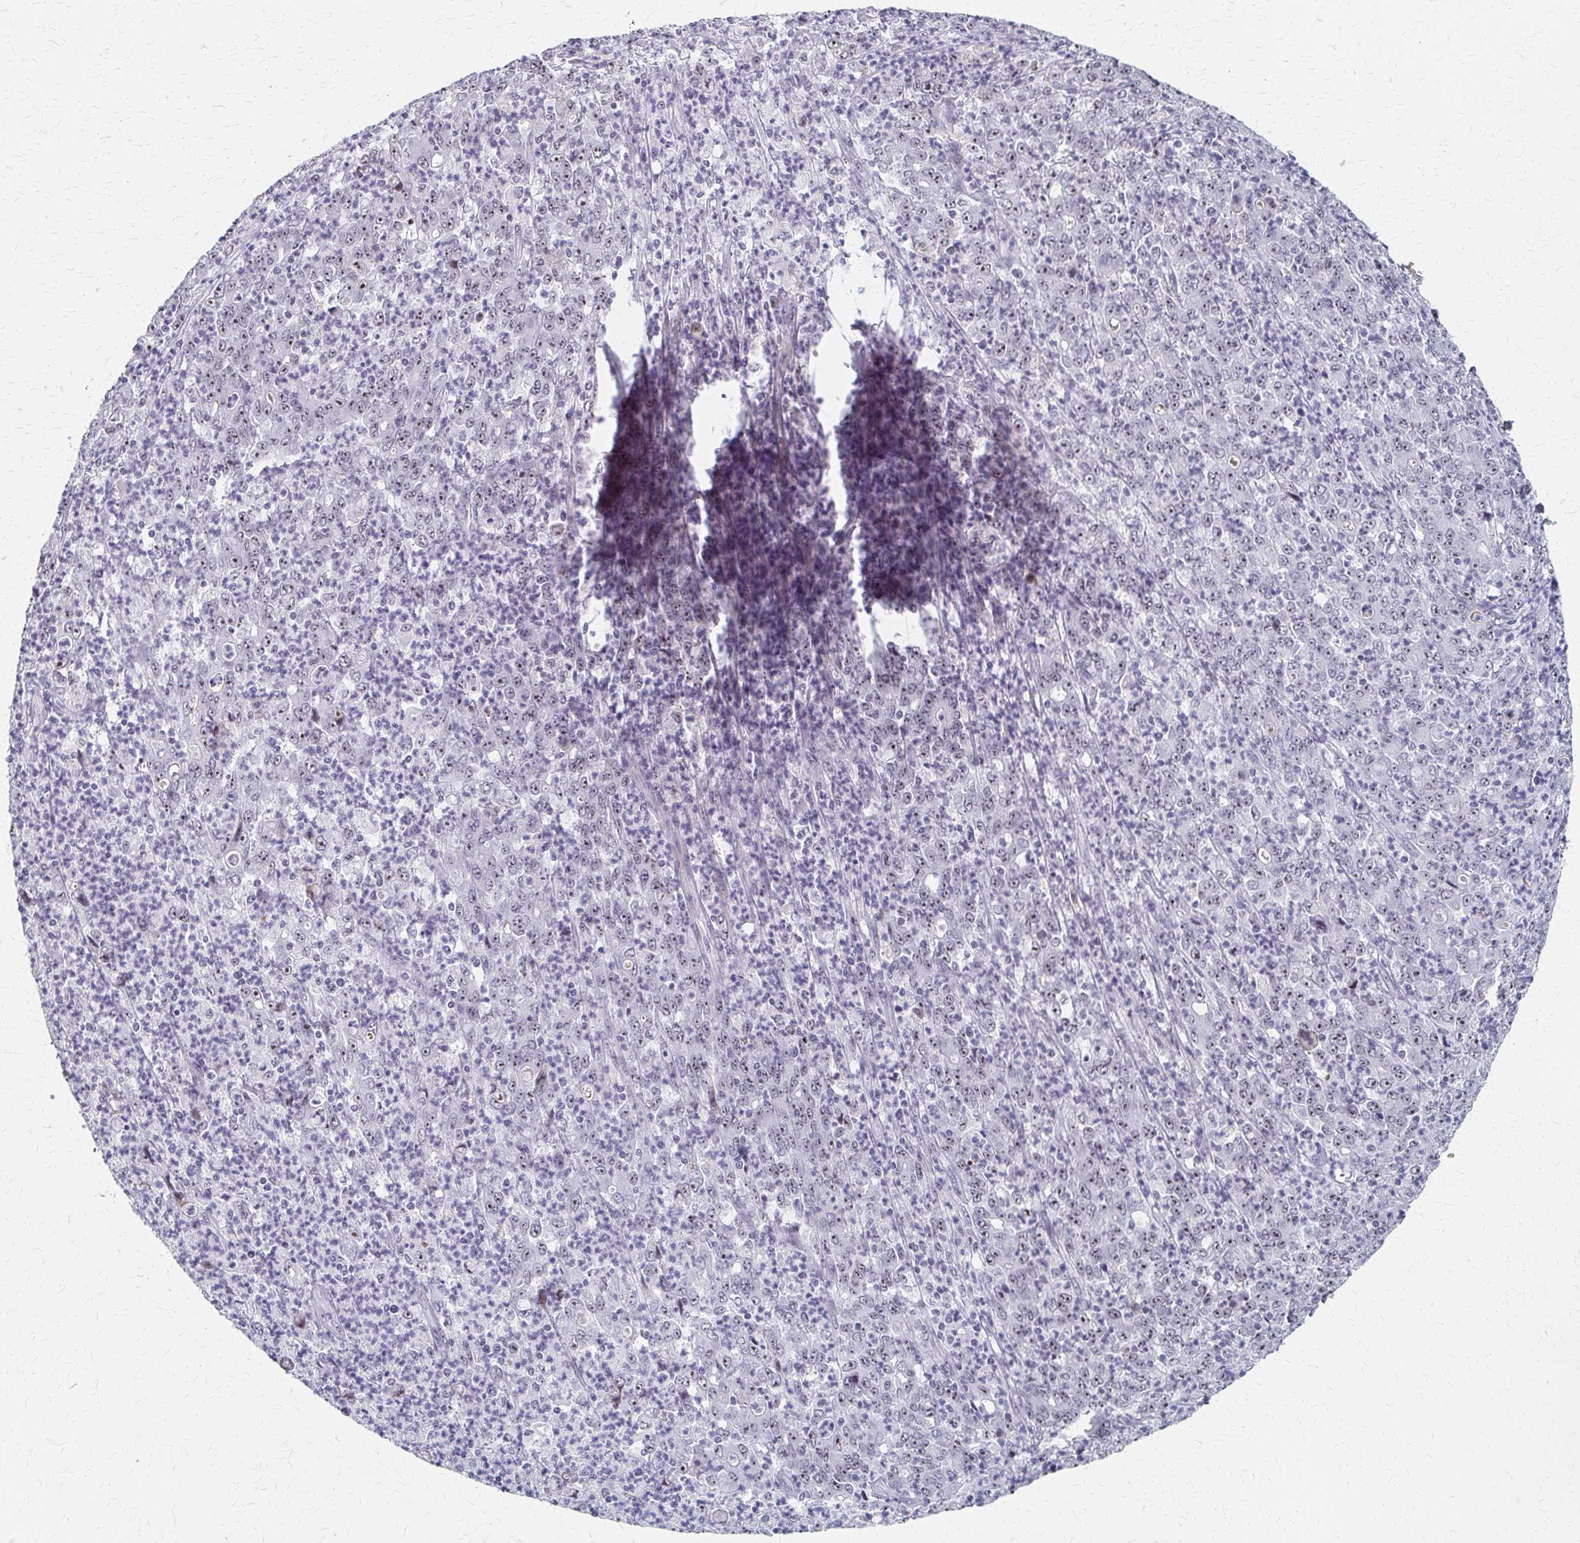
{"staining": {"intensity": "weak", "quantity": "25%-75%", "location": "nuclear"}, "tissue": "stomach cancer", "cell_type": "Tumor cells", "image_type": "cancer", "snomed": [{"axis": "morphology", "description": "Adenocarcinoma, NOS"}, {"axis": "topography", "description": "Stomach, lower"}], "caption": "This image shows IHC staining of stomach adenocarcinoma, with low weak nuclear expression in approximately 25%-75% of tumor cells.", "gene": "PES1", "patient": {"sex": "female", "age": 71}}